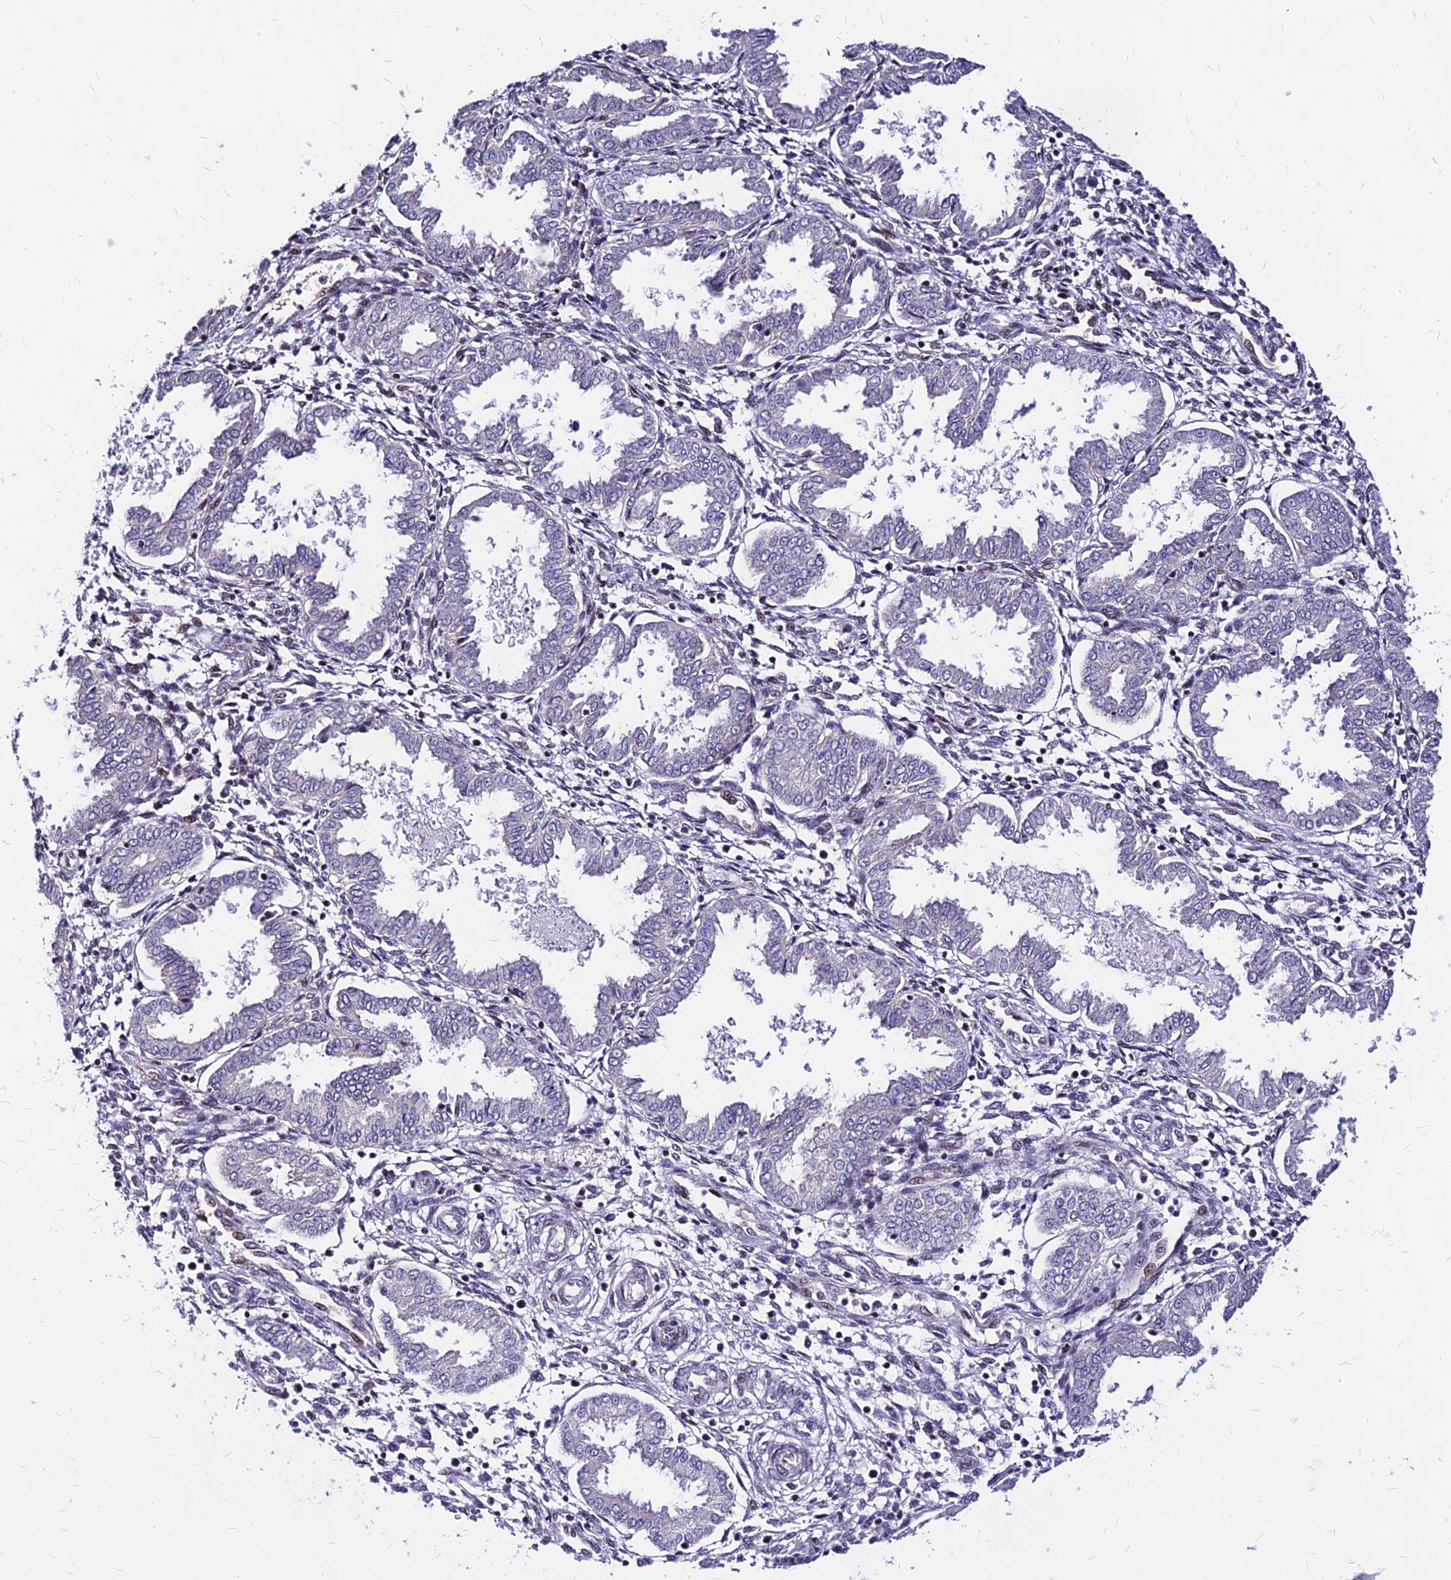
{"staining": {"intensity": "moderate", "quantity": "<25%", "location": "nuclear"}, "tissue": "endometrium", "cell_type": "Cells in endometrial stroma", "image_type": "normal", "snomed": [{"axis": "morphology", "description": "Normal tissue, NOS"}, {"axis": "topography", "description": "Endometrium"}], "caption": "This histopathology image shows unremarkable endometrium stained with immunohistochemistry (IHC) to label a protein in brown. The nuclear of cells in endometrial stroma show moderate positivity for the protein. Nuclei are counter-stained blue.", "gene": "DDX55", "patient": {"sex": "female", "age": 33}}